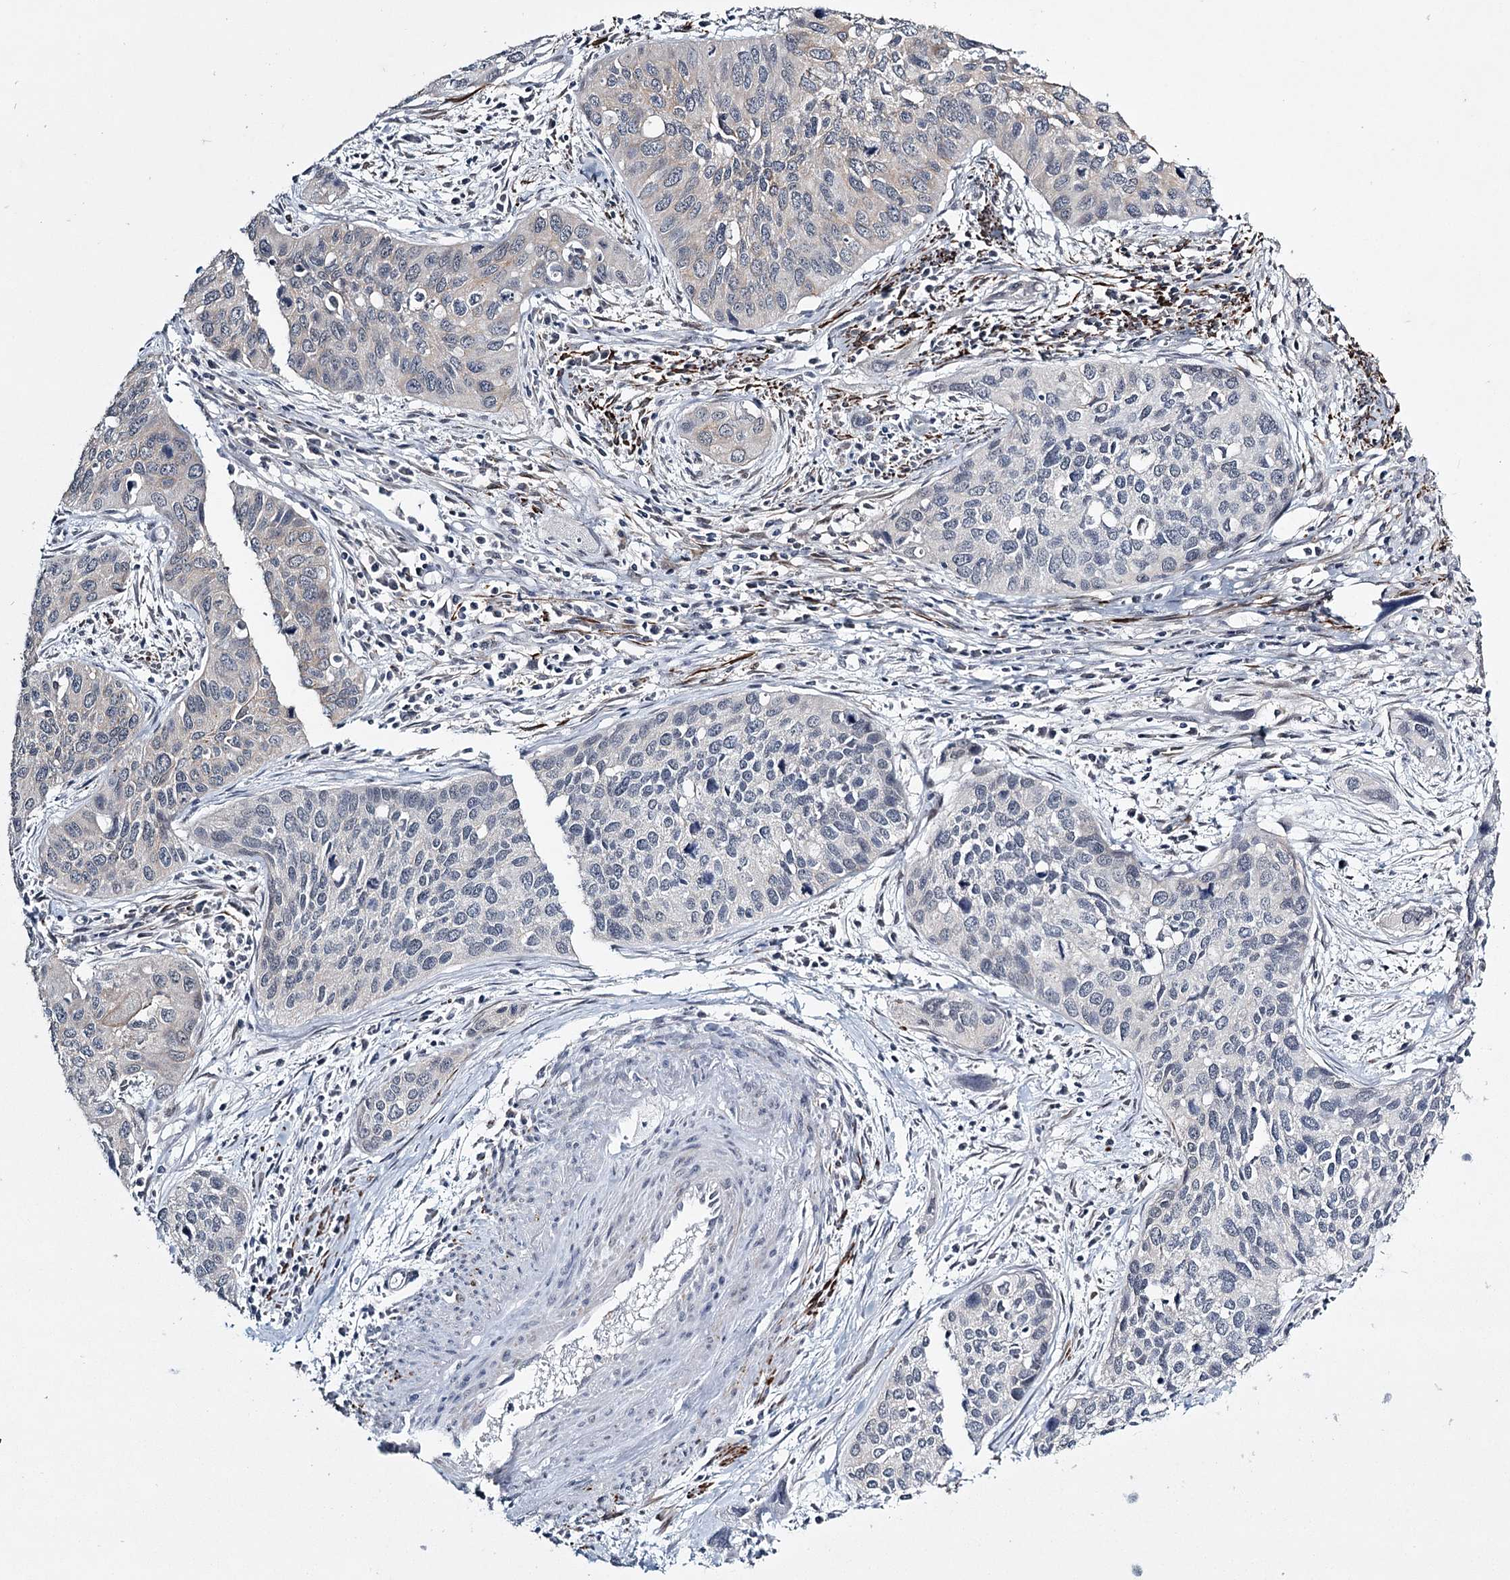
{"staining": {"intensity": "negative", "quantity": "none", "location": "none"}, "tissue": "cervical cancer", "cell_type": "Tumor cells", "image_type": "cancer", "snomed": [{"axis": "morphology", "description": "Squamous cell carcinoma, NOS"}, {"axis": "topography", "description": "Cervix"}], "caption": "Immunohistochemical staining of human cervical cancer (squamous cell carcinoma) shows no significant expression in tumor cells.", "gene": "TMEM70", "patient": {"sex": "female", "age": 55}}